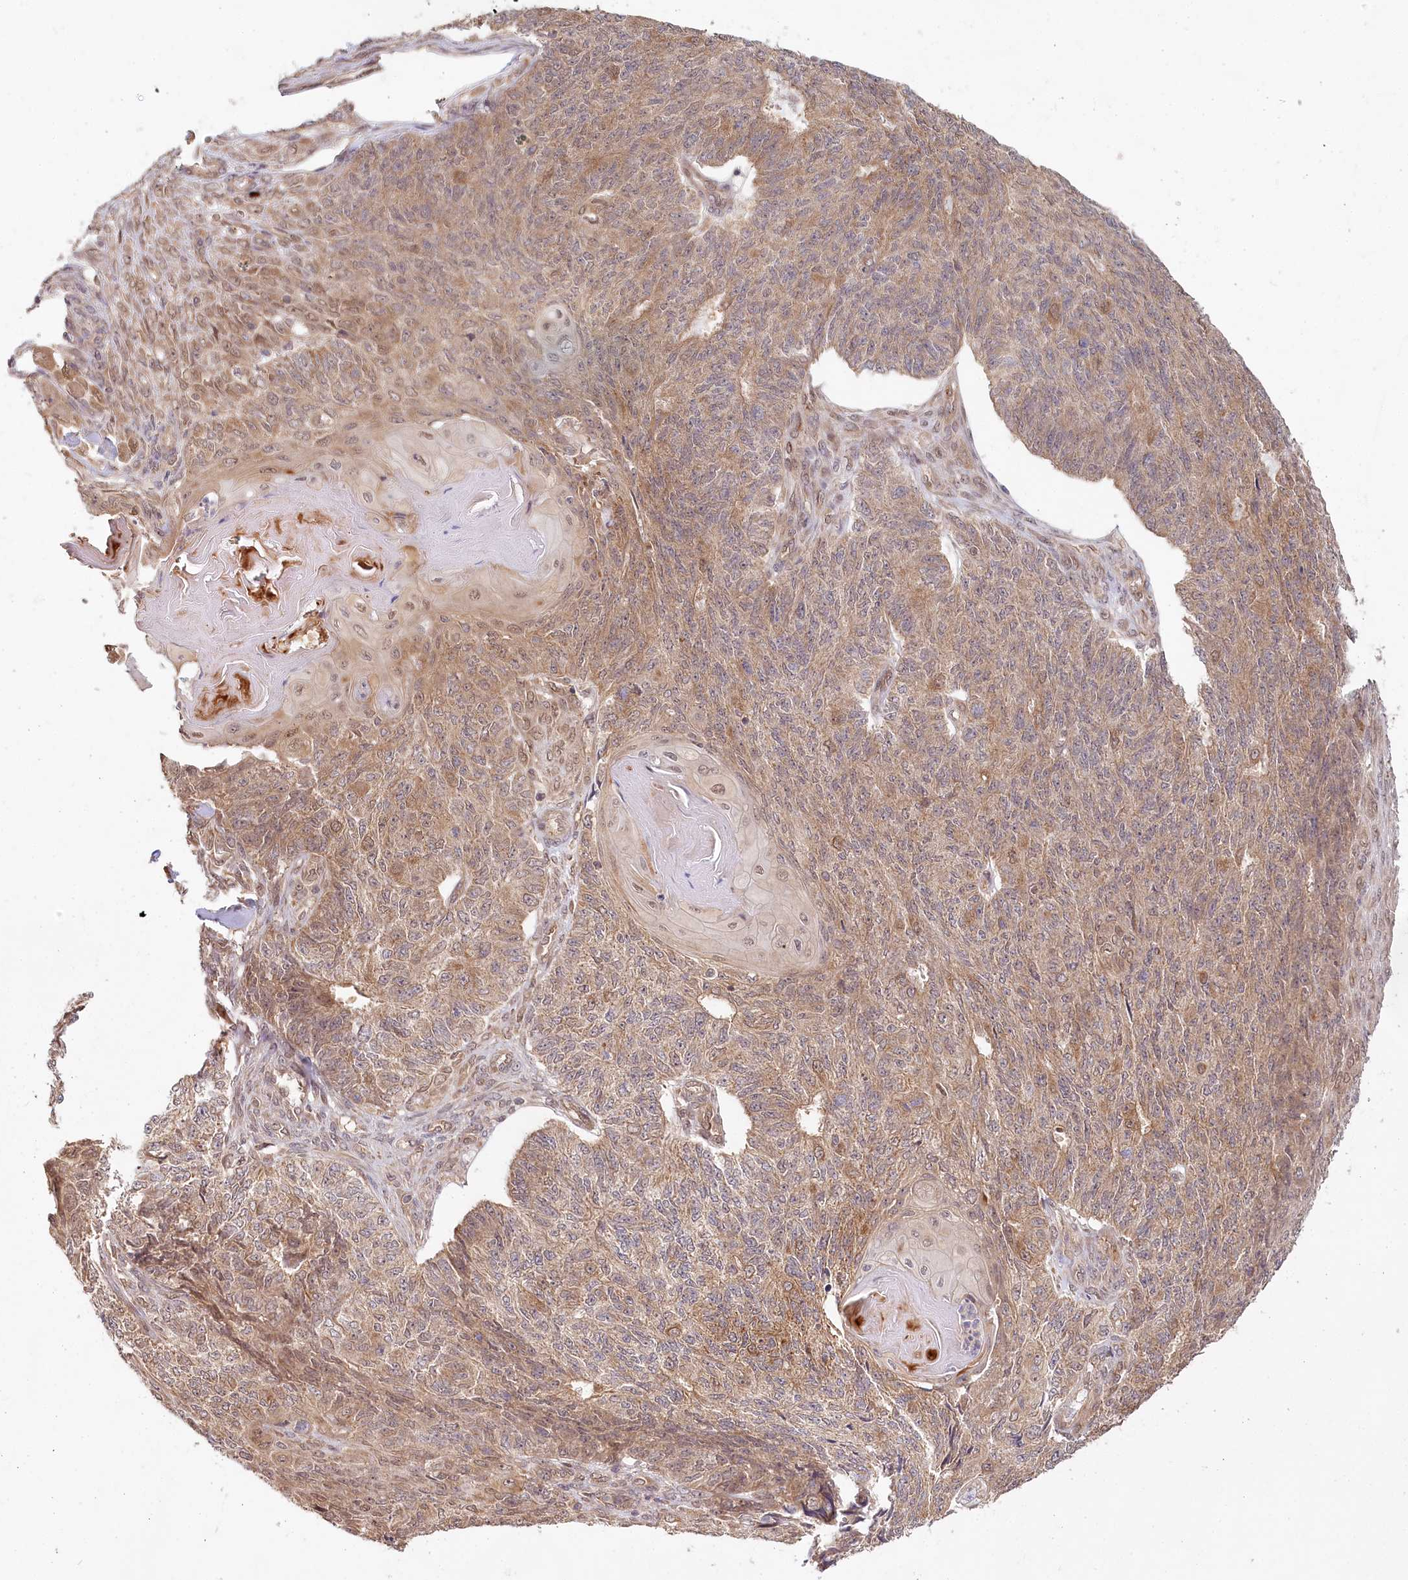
{"staining": {"intensity": "moderate", "quantity": ">75%", "location": "cytoplasmic/membranous"}, "tissue": "endometrial cancer", "cell_type": "Tumor cells", "image_type": "cancer", "snomed": [{"axis": "morphology", "description": "Adenocarcinoma, NOS"}, {"axis": "topography", "description": "Endometrium"}], "caption": "An image of human adenocarcinoma (endometrial) stained for a protein exhibits moderate cytoplasmic/membranous brown staining in tumor cells.", "gene": "CEP70", "patient": {"sex": "female", "age": 32}}